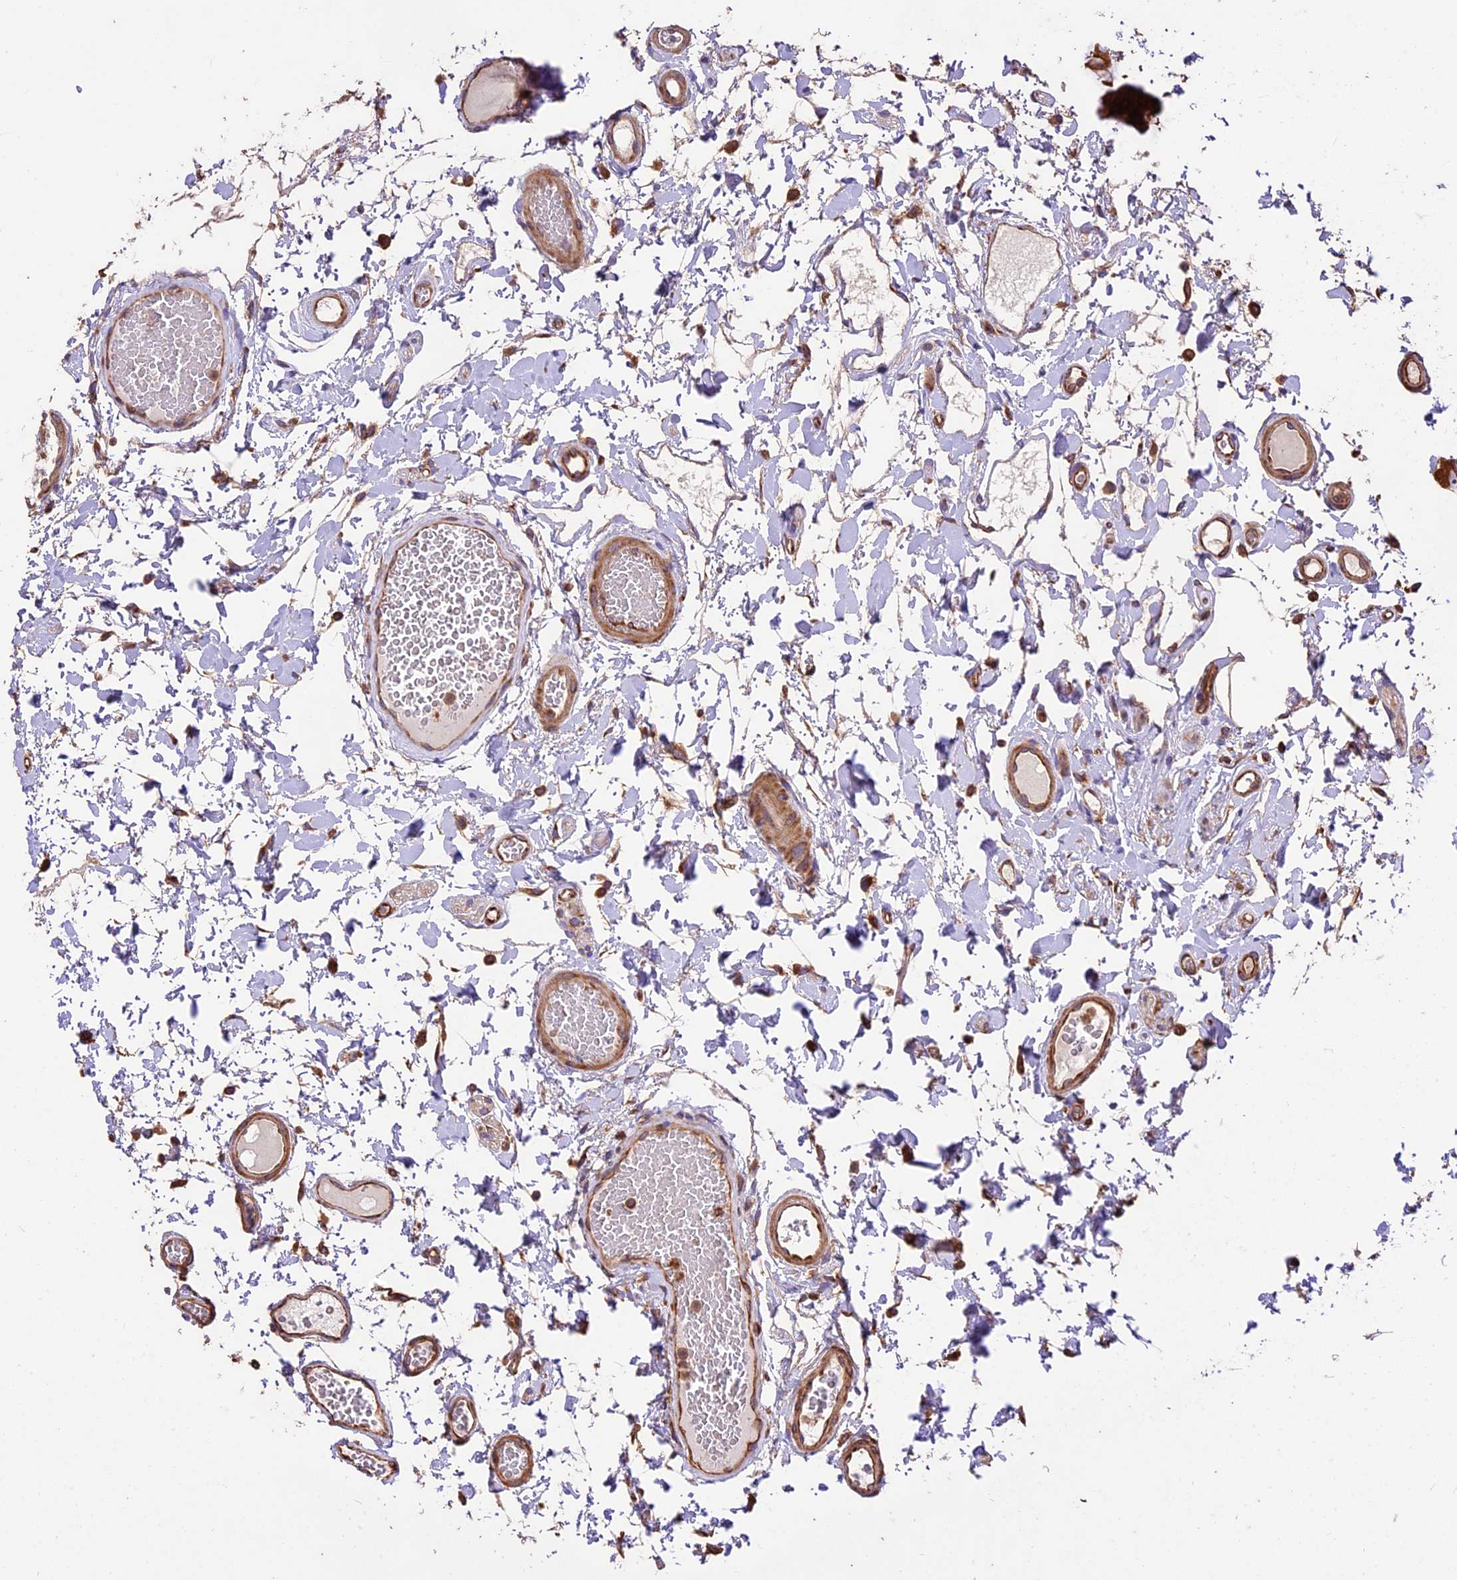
{"staining": {"intensity": "strong", "quantity": ">75%", "location": "cytoplasmic/membranous"}, "tissue": "colon", "cell_type": "Endothelial cells", "image_type": "normal", "snomed": [{"axis": "morphology", "description": "Normal tissue, NOS"}, {"axis": "topography", "description": "Colon"}], "caption": "Human colon stained for a protein (brown) exhibits strong cytoplasmic/membranous positive positivity in approximately >75% of endothelial cells.", "gene": "KARS1", "patient": {"sex": "male", "age": 84}}